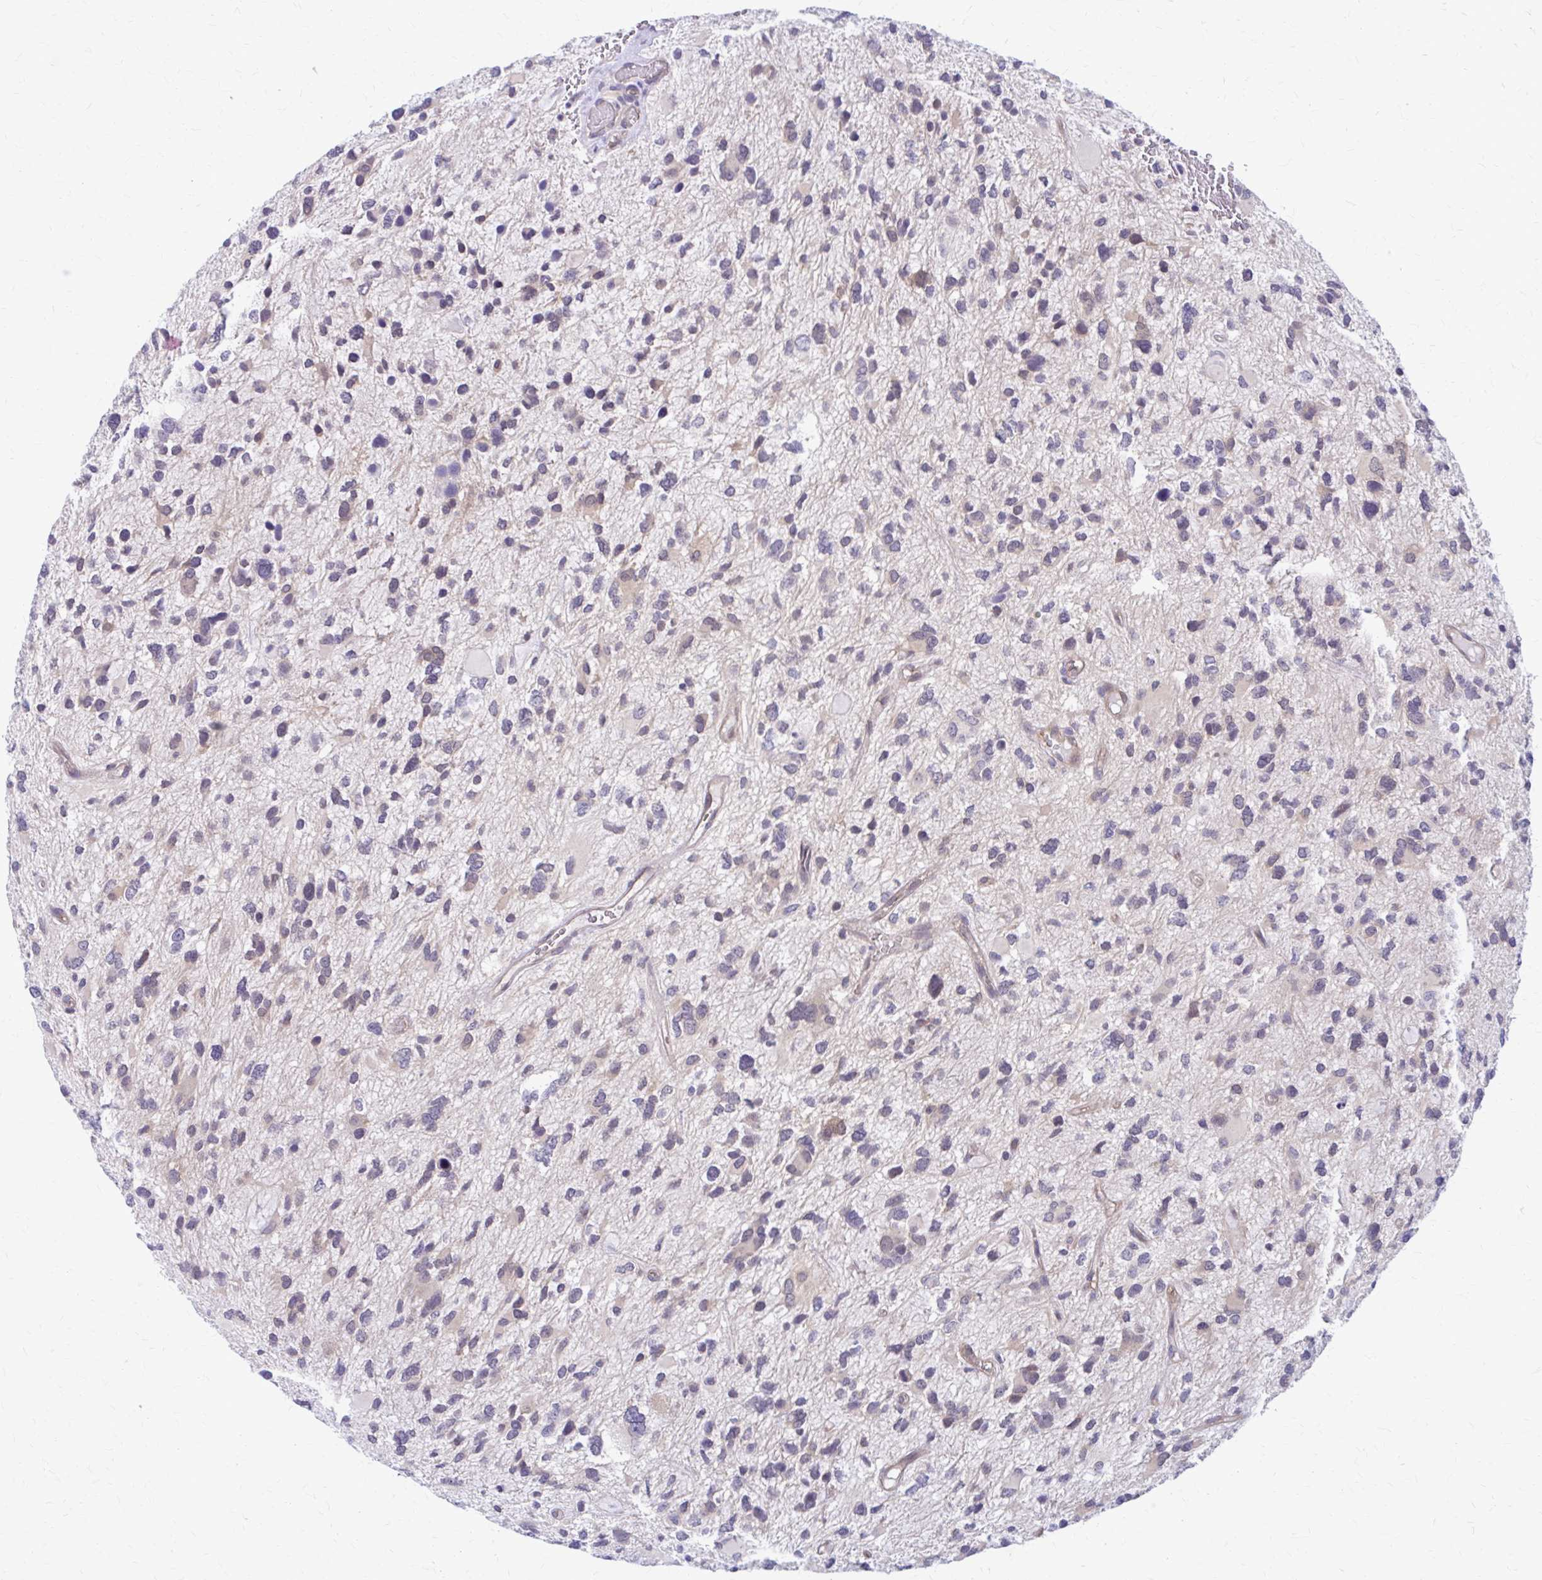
{"staining": {"intensity": "weak", "quantity": "25%-75%", "location": "cytoplasmic/membranous,nuclear"}, "tissue": "glioma", "cell_type": "Tumor cells", "image_type": "cancer", "snomed": [{"axis": "morphology", "description": "Glioma, malignant, High grade"}, {"axis": "topography", "description": "Brain"}], "caption": "Immunohistochemical staining of malignant glioma (high-grade) demonstrates low levels of weak cytoplasmic/membranous and nuclear expression in about 25%-75% of tumor cells.", "gene": "CLIC2", "patient": {"sex": "female", "age": 11}}